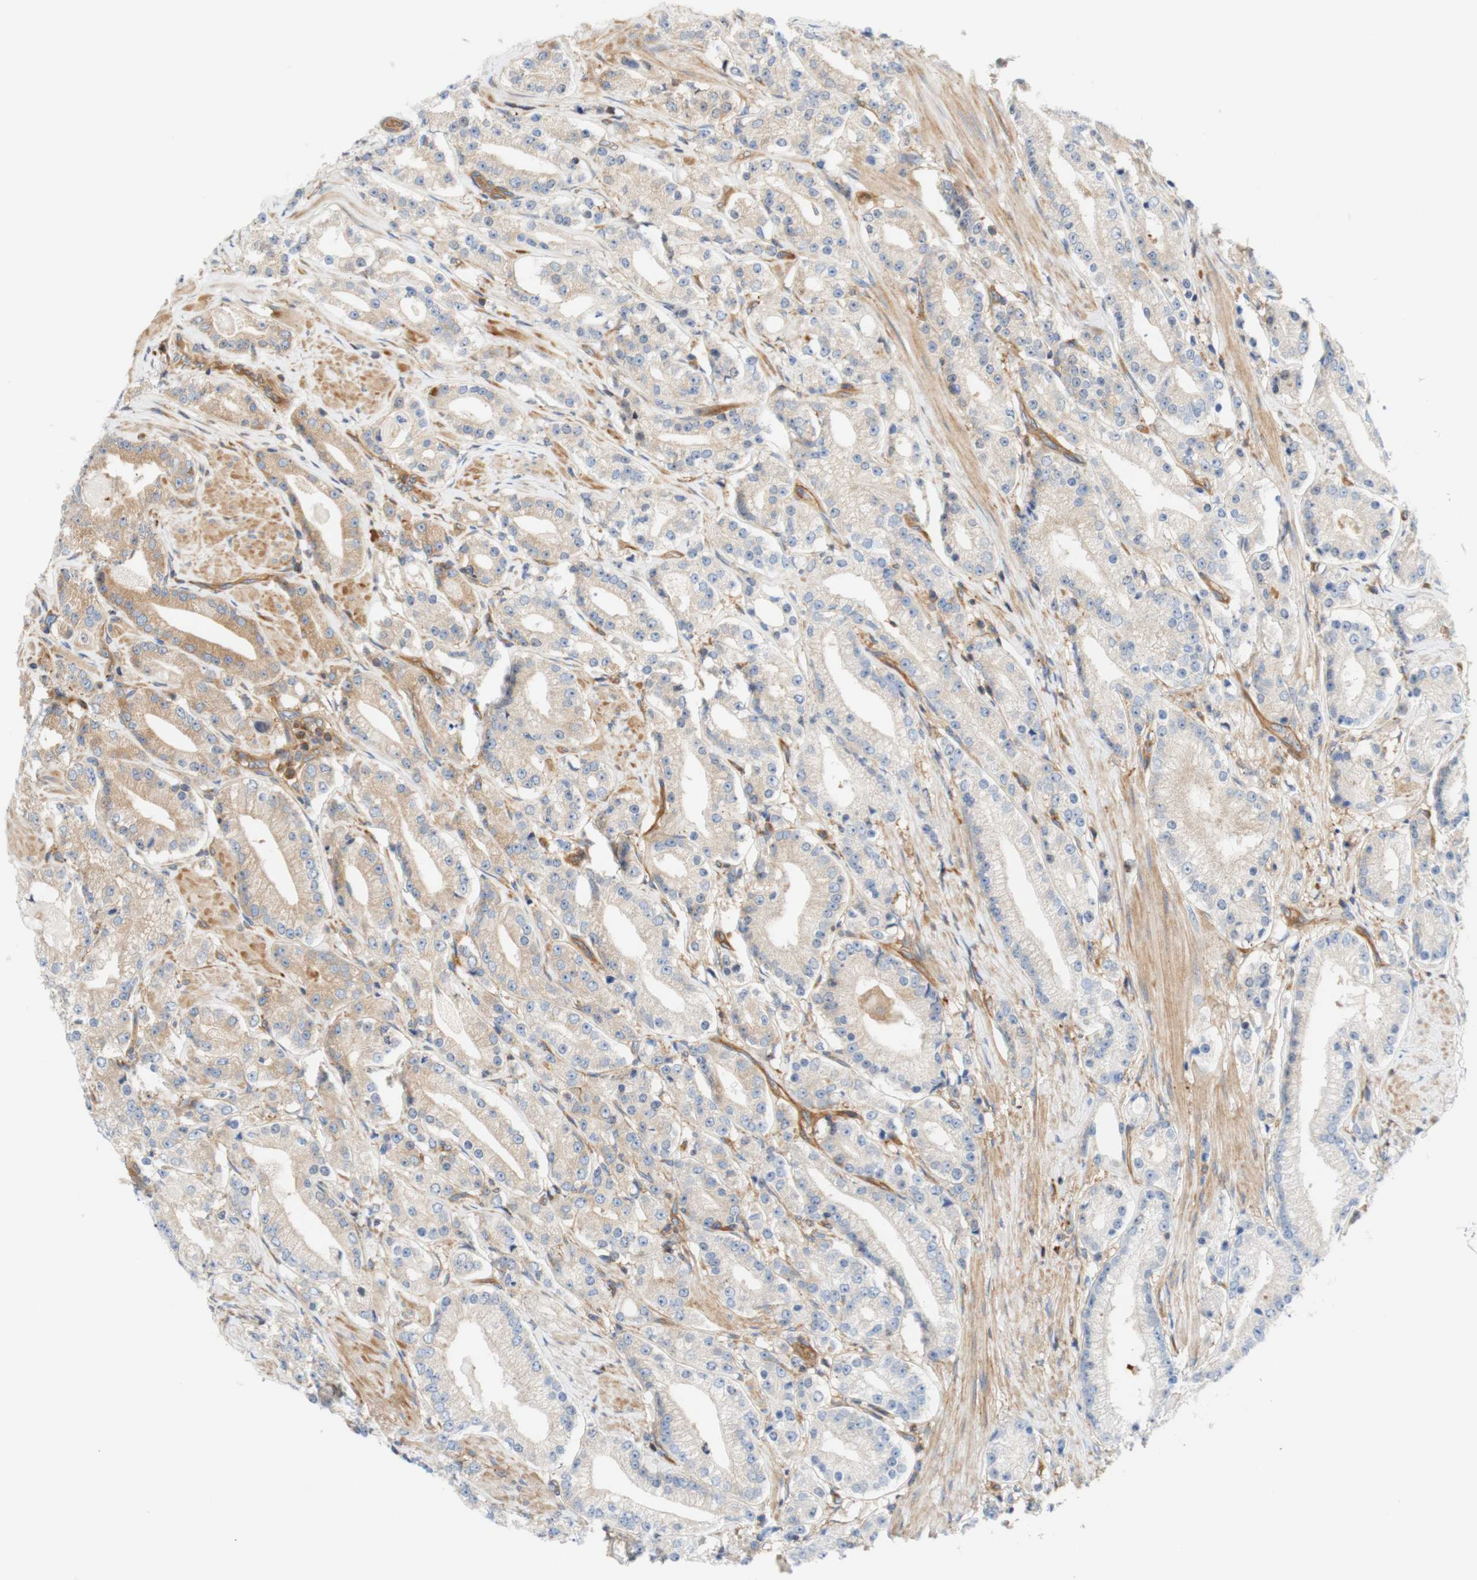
{"staining": {"intensity": "weak", "quantity": "<25%", "location": "cytoplasmic/membranous"}, "tissue": "prostate cancer", "cell_type": "Tumor cells", "image_type": "cancer", "snomed": [{"axis": "morphology", "description": "Adenocarcinoma, Low grade"}, {"axis": "topography", "description": "Prostate"}], "caption": "There is no significant positivity in tumor cells of prostate cancer.", "gene": "STOM", "patient": {"sex": "male", "age": 63}}